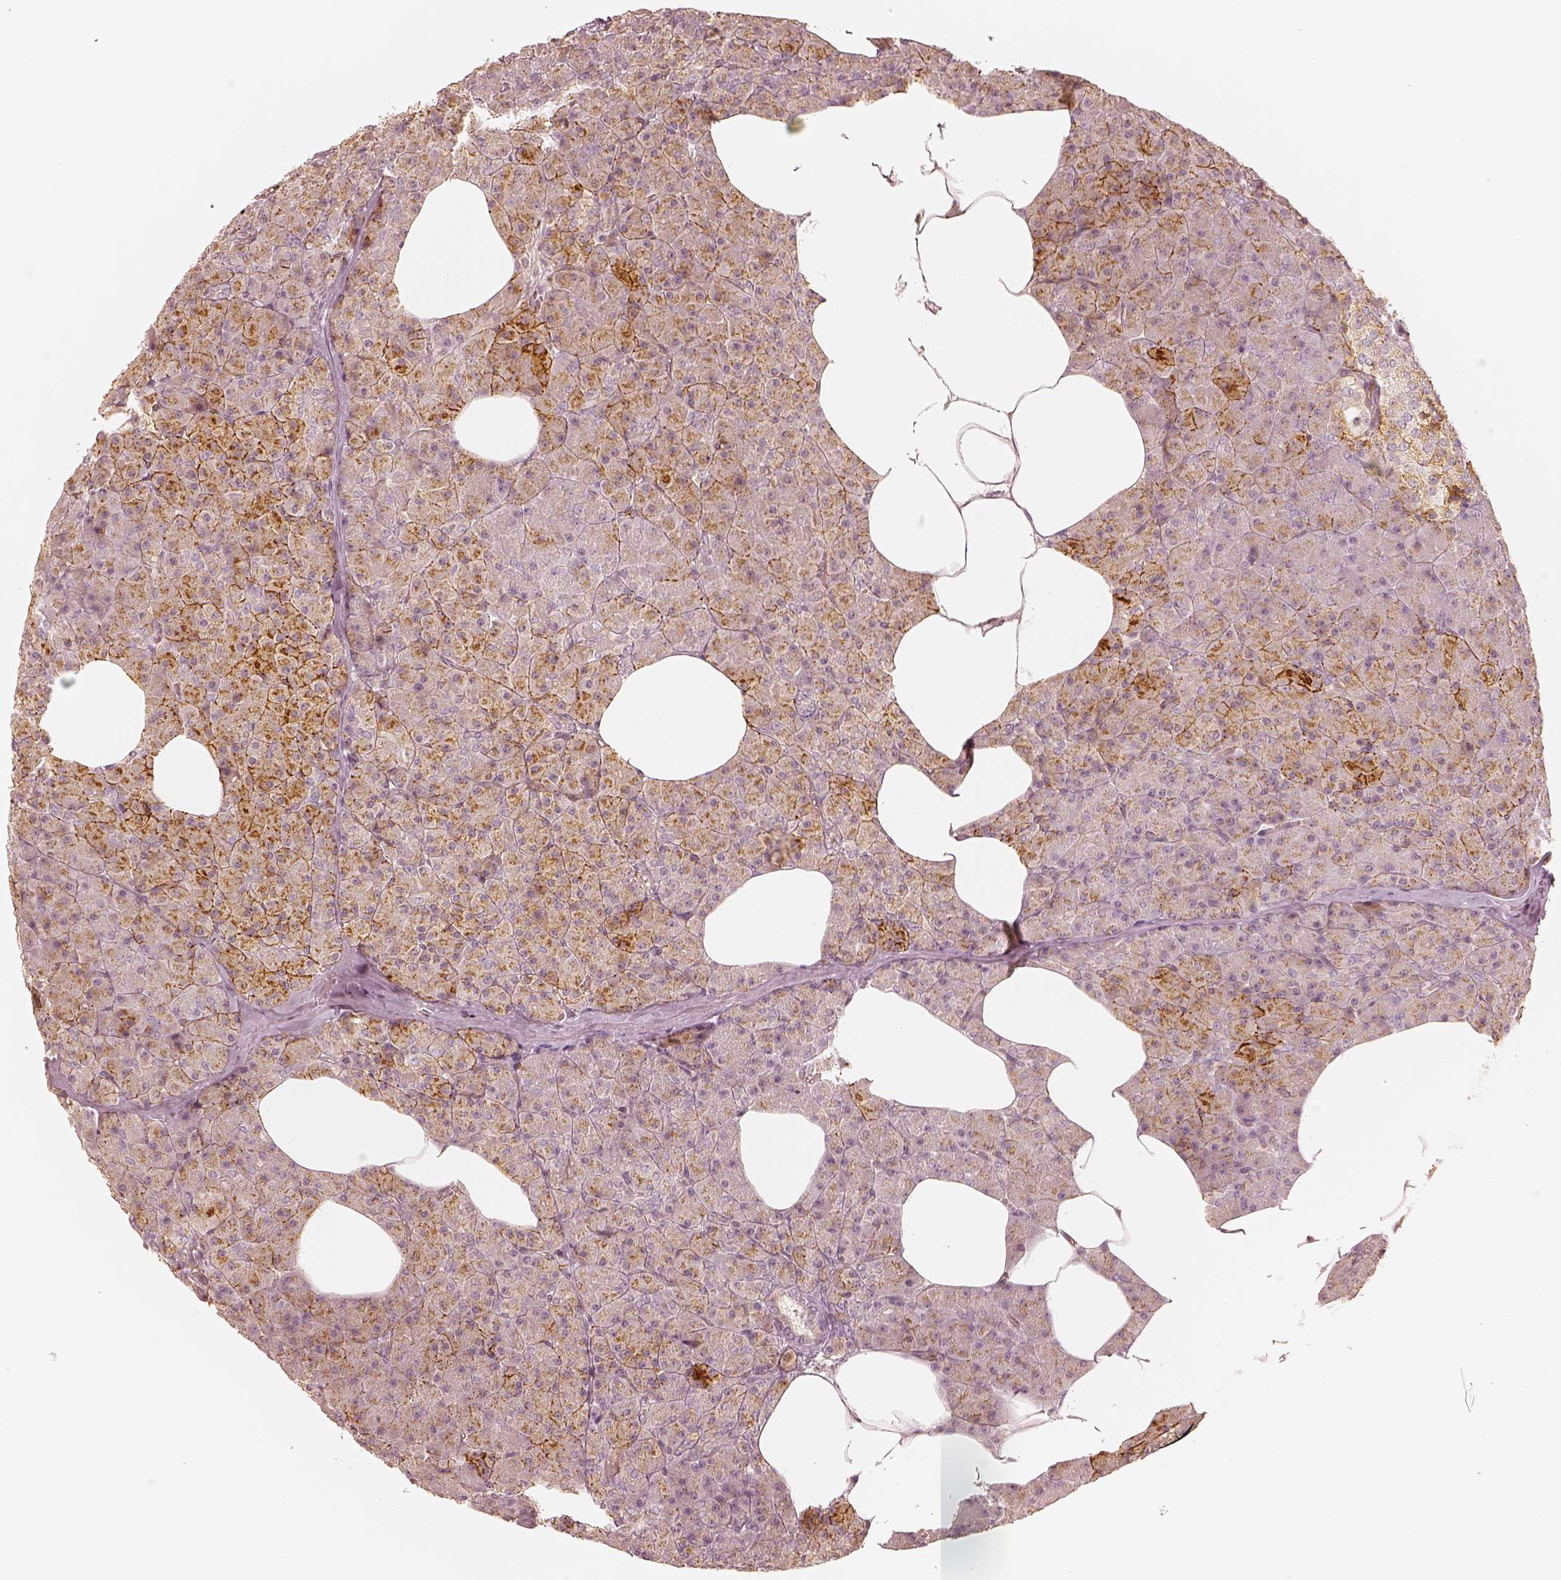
{"staining": {"intensity": "moderate", "quantity": "25%-75%", "location": "cytoplasmic/membranous"}, "tissue": "pancreas", "cell_type": "Exocrine glandular cells", "image_type": "normal", "snomed": [{"axis": "morphology", "description": "Normal tissue, NOS"}, {"axis": "topography", "description": "Pancreas"}], "caption": "Moderate cytoplasmic/membranous protein expression is appreciated in approximately 25%-75% of exocrine glandular cells in pancreas.", "gene": "GORASP2", "patient": {"sex": "female", "age": 45}}